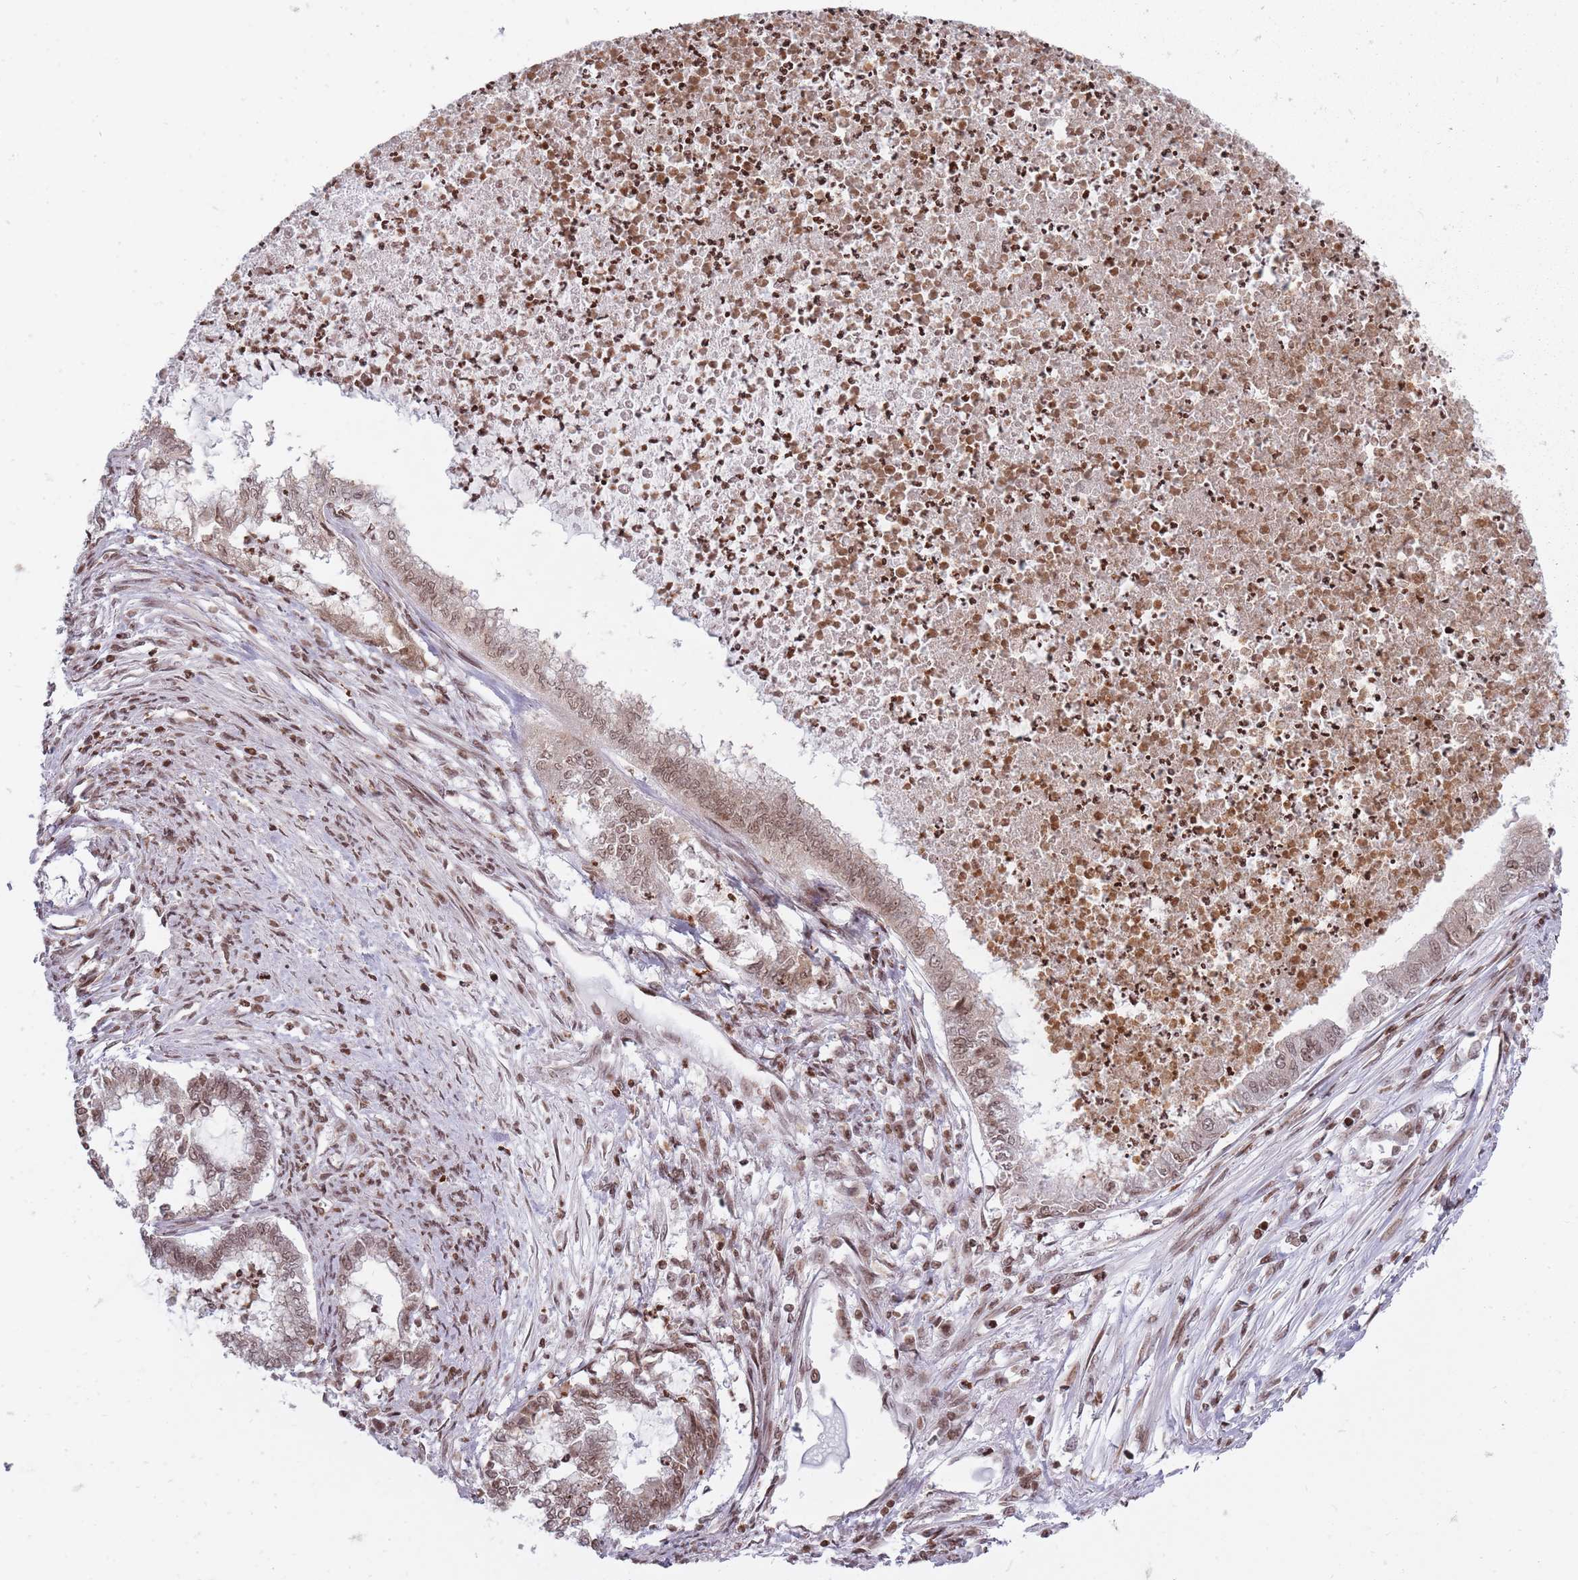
{"staining": {"intensity": "weak", "quantity": ">75%", "location": "cytoplasmic/membranous,nuclear"}, "tissue": "endometrial cancer", "cell_type": "Tumor cells", "image_type": "cancer", "snomed": [{"axis": "morphology", "description": "Adenocarcinoma, NOS"}, {"axis": "topography", "description": "Endometrium"}], "caption": "A brown stain labels weak cytoplasmic/membranous and nuclear positivity of a protein in endometrial adenocarcinoma tumor cells. Using DAB (brown) and hematoxylin (blue) stains, captured at high magnification using brightfield microscopy.", "gene": "TMC6", "patient": {"sex": "female", "age": 79}}